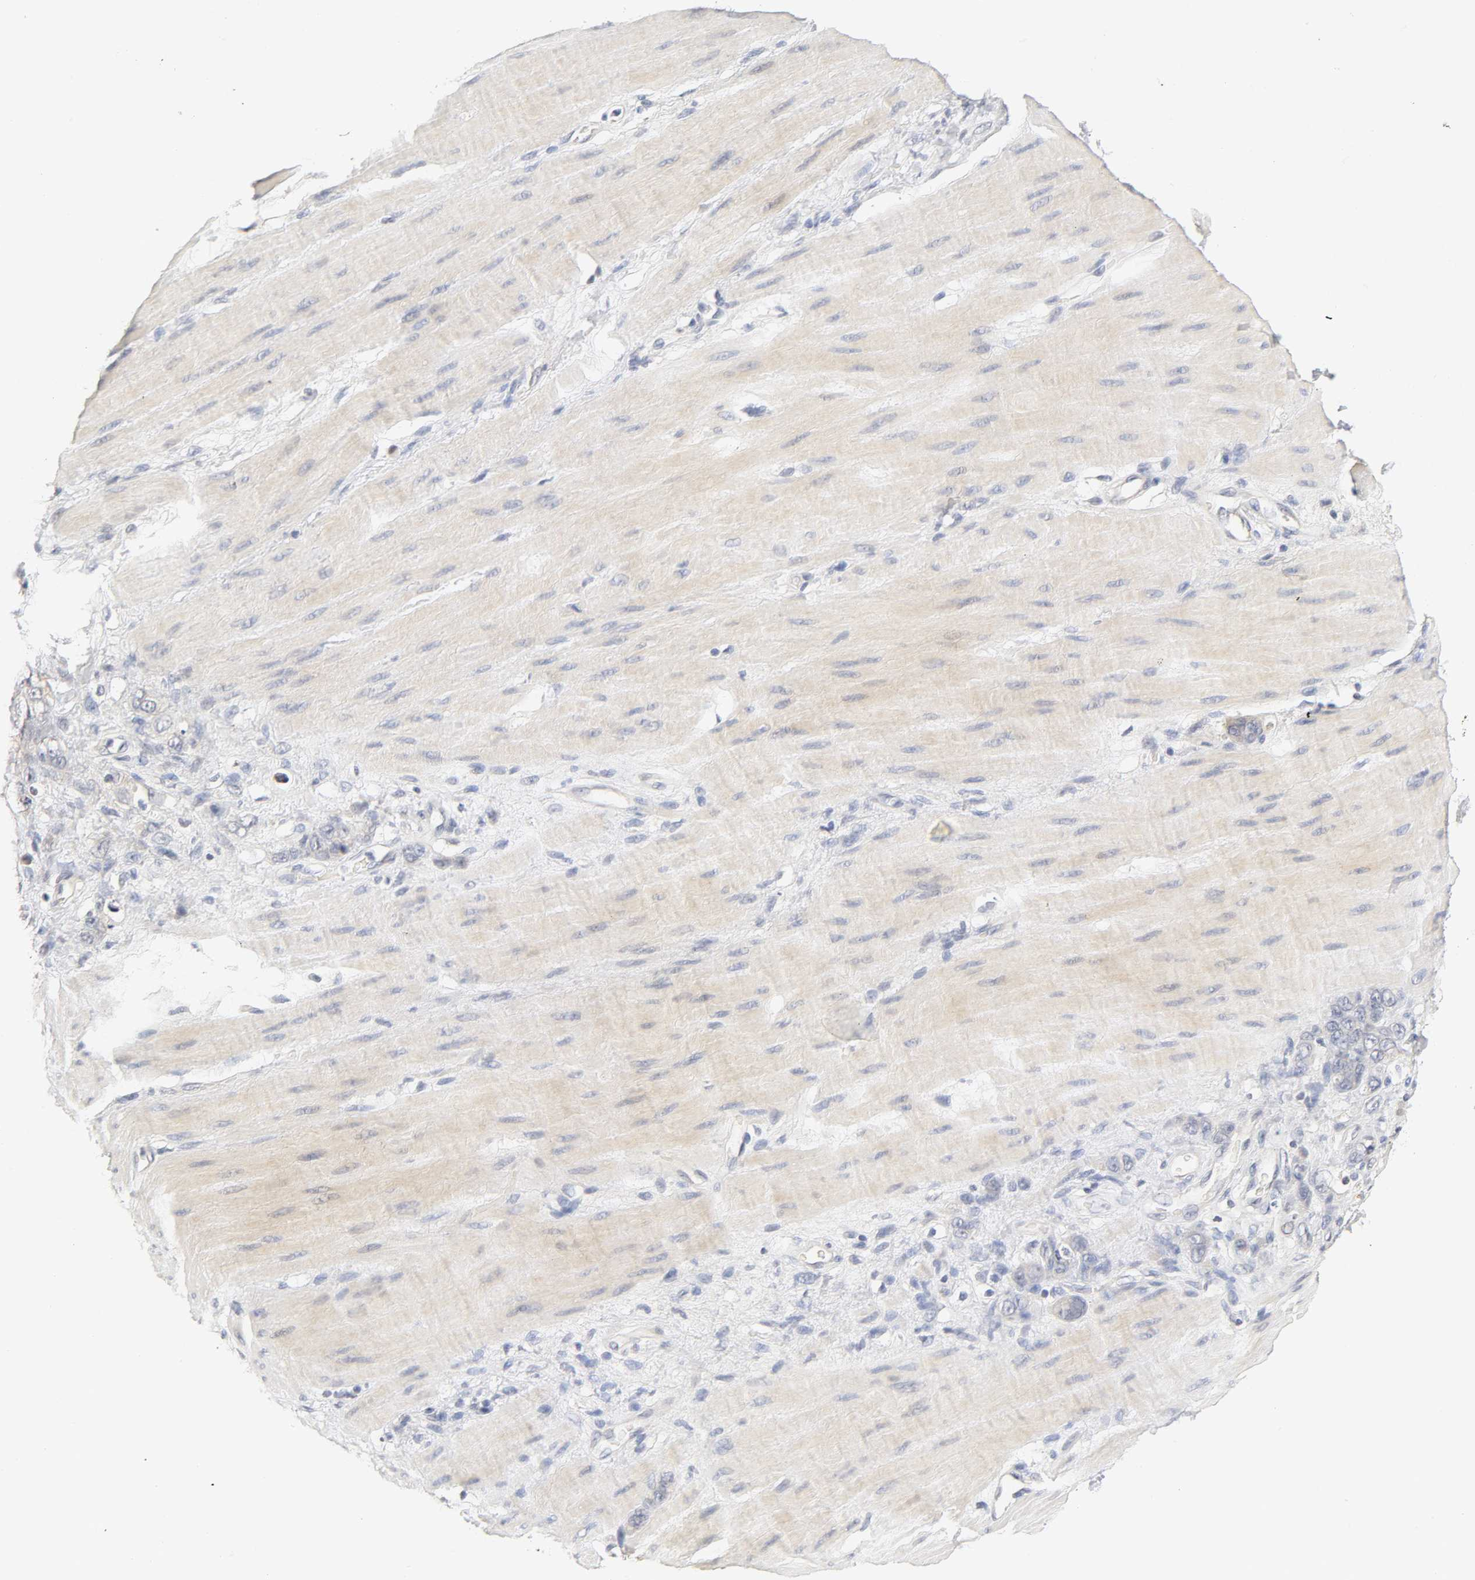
{"staining": {"intensity": "negative", "quantity": "none", "location": "none"}, "tissue": "stomach cancer", "cell_type": "Tumor cells", "image_type": "cancer", "snomed": [{"axis": "morphology", "description": "Adenocarcinoma, NOS"}, {"axis": "topography", "description": "Stomach"}], "caption": "Tumor cells are negative for protein expression in human stomach cancer (adenocarcinoma). Brightfield microscopy of IHC stained with DAB (brown) and hematoxylin (blue), captured at high magnification.", "gene": "OVOL1", "patient": {"sex": "male", "age": 82}}